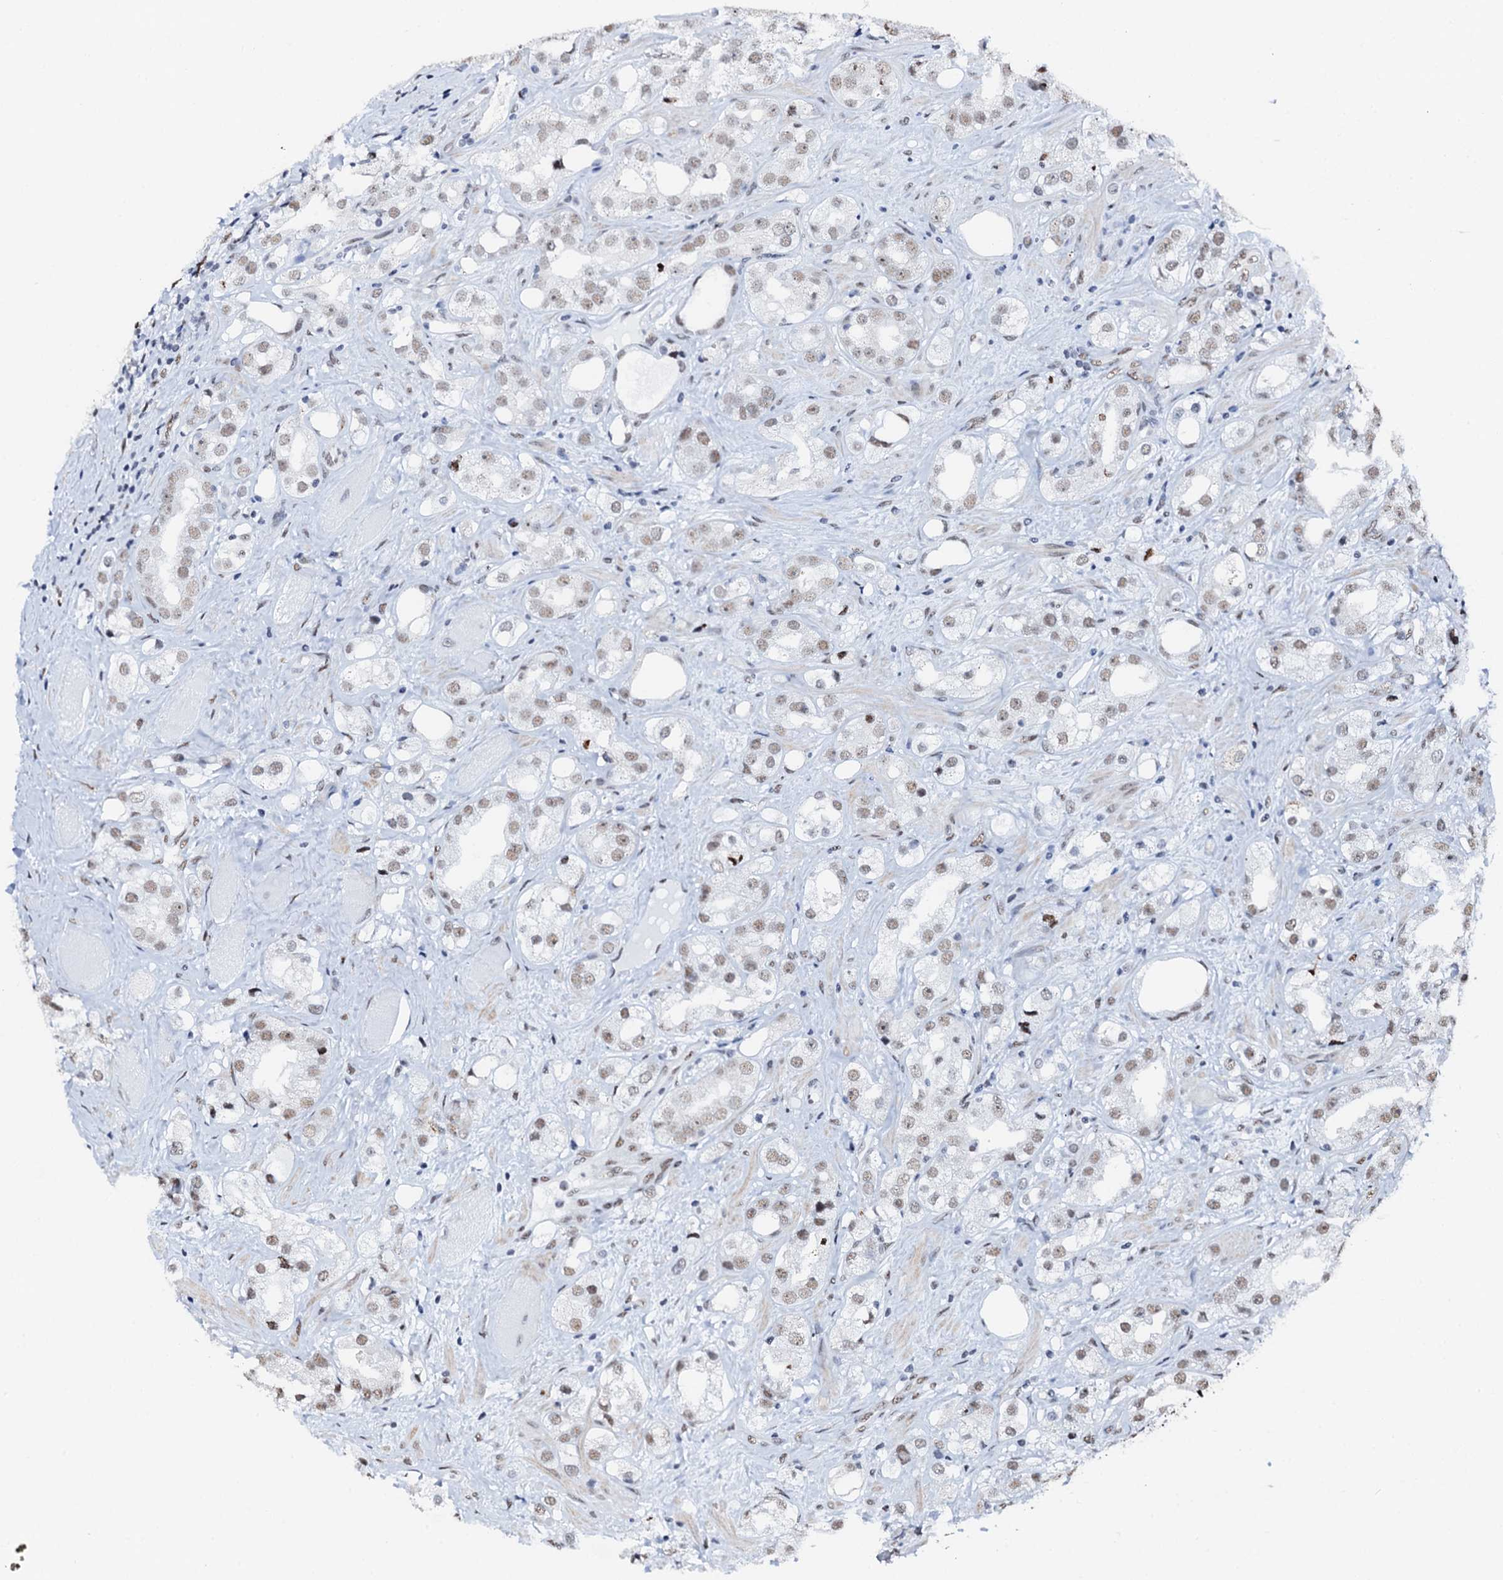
{"staining": {"intensity": "weak", "quantity": ">75%", "location": "nuclear"}, "tissue": "prostate cancer", "cell_type": "Tumor cells", "image_type": "cancer", "snomed": [{"axis": "morphology", "description": "Adenocarcinoma, NOS"}, {"axis": "topography", "description": "Prostate"}], "caption": "Protein analysis of prostate cancer (adenocarcinoma) tissue displays weak nuclear expression in approximately >75% of tumor cells.", "gene": "NKAPD1", "patient": {"sex": "male", "age": 79}}